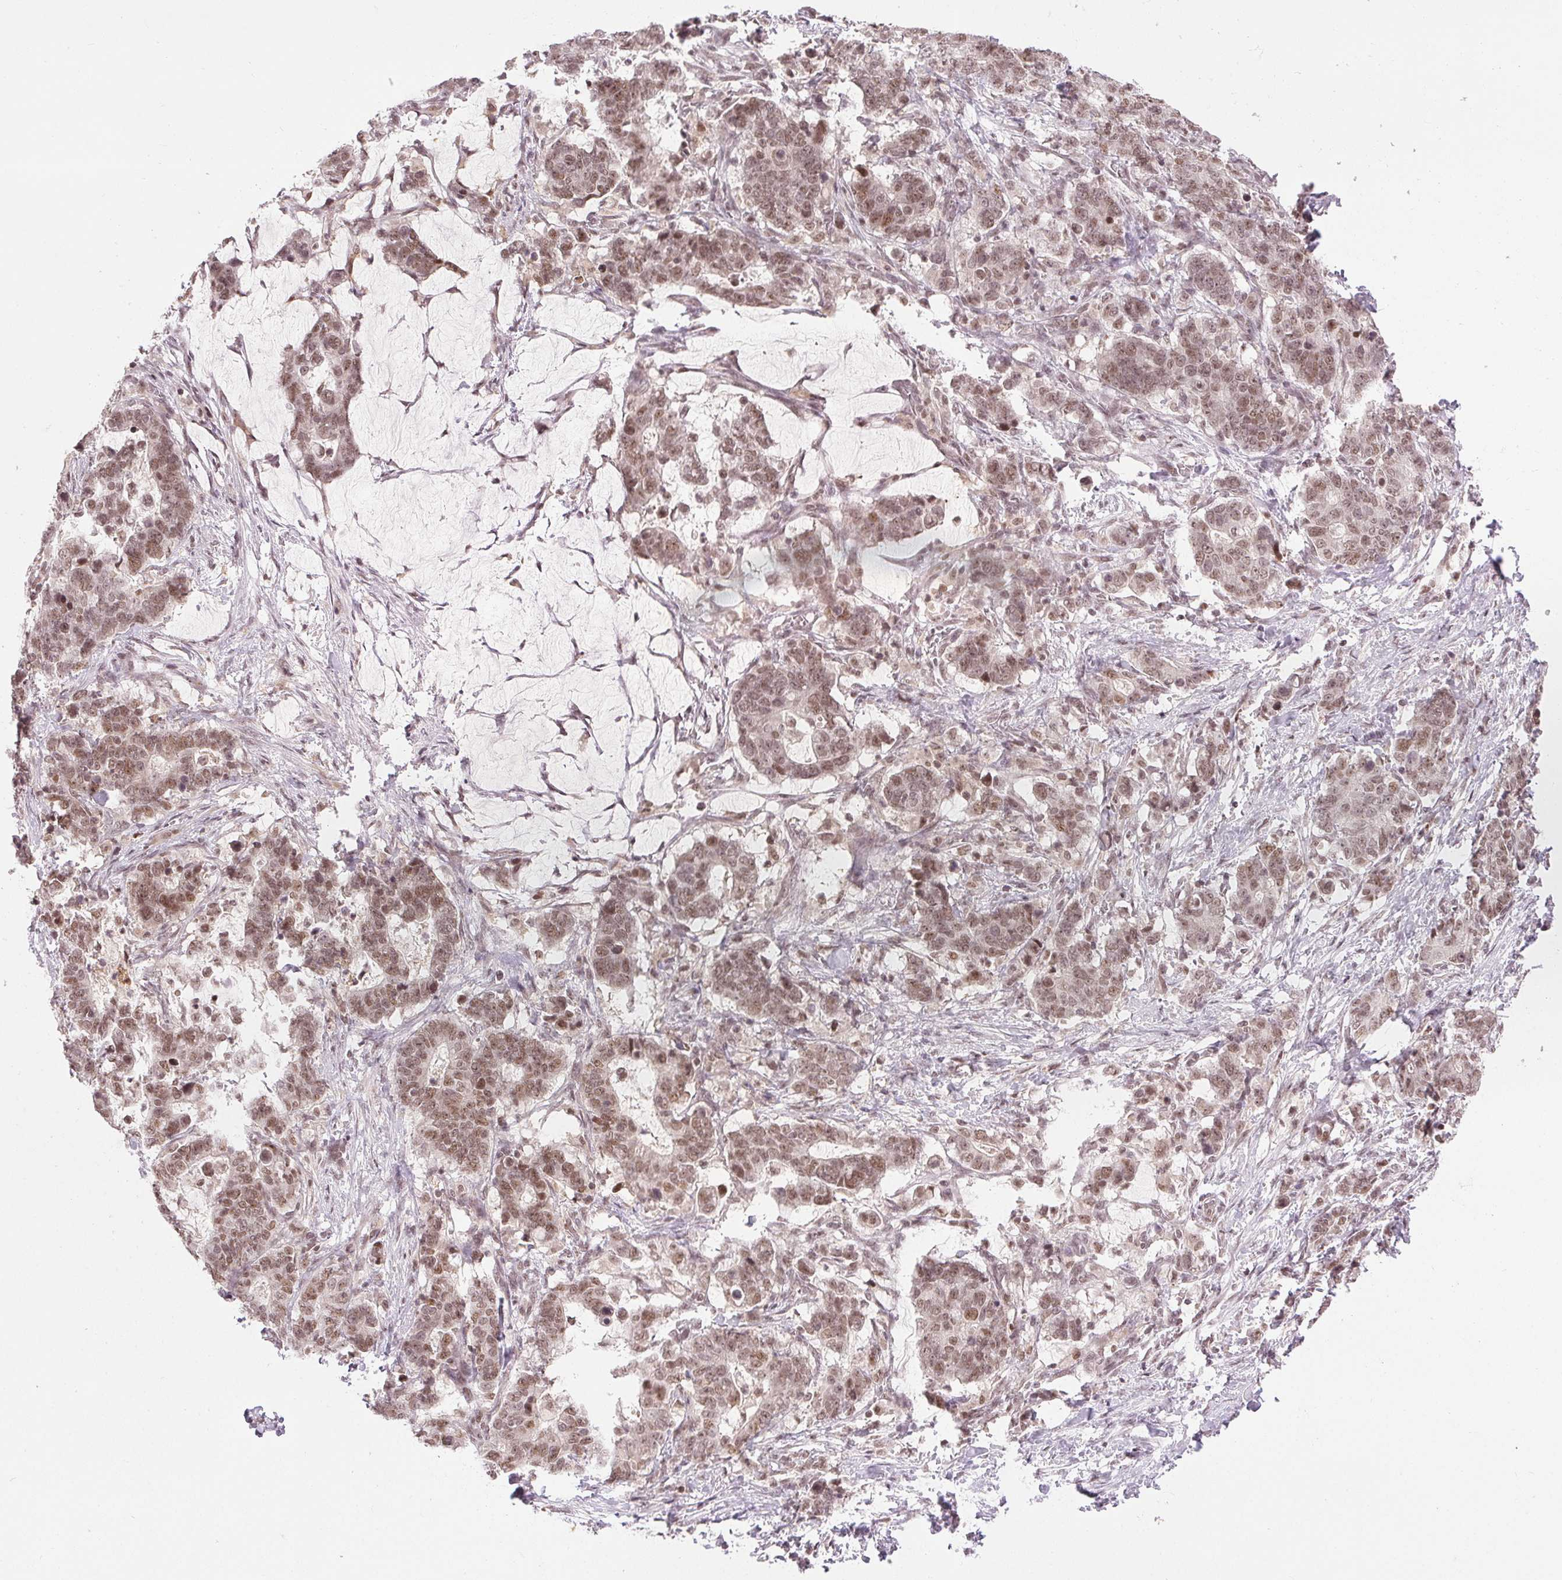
{"staining": {"intensity": "moderate", "quantity": ">75%", "location": "nuclear"}, "tissue": "stomach cancer", "cell_type": "Tumor cells", "image_type": "cancer", "snomed": [{"axis": "morphology", "description": "Normal tissue, NOS"}, {"axis": "morphology", "description": "Adenocarcinoma, NOS"}, {"axis": "topography", "description": "Stomach"}], "caption": "Immunohistochemical staining of stomach cancer (adenocarcinoma) shows moderate nuclear protein expression in approximately >75% of tumor cells.", "gene": "DEK", "patient": {"sex": "female", "age": 64}}